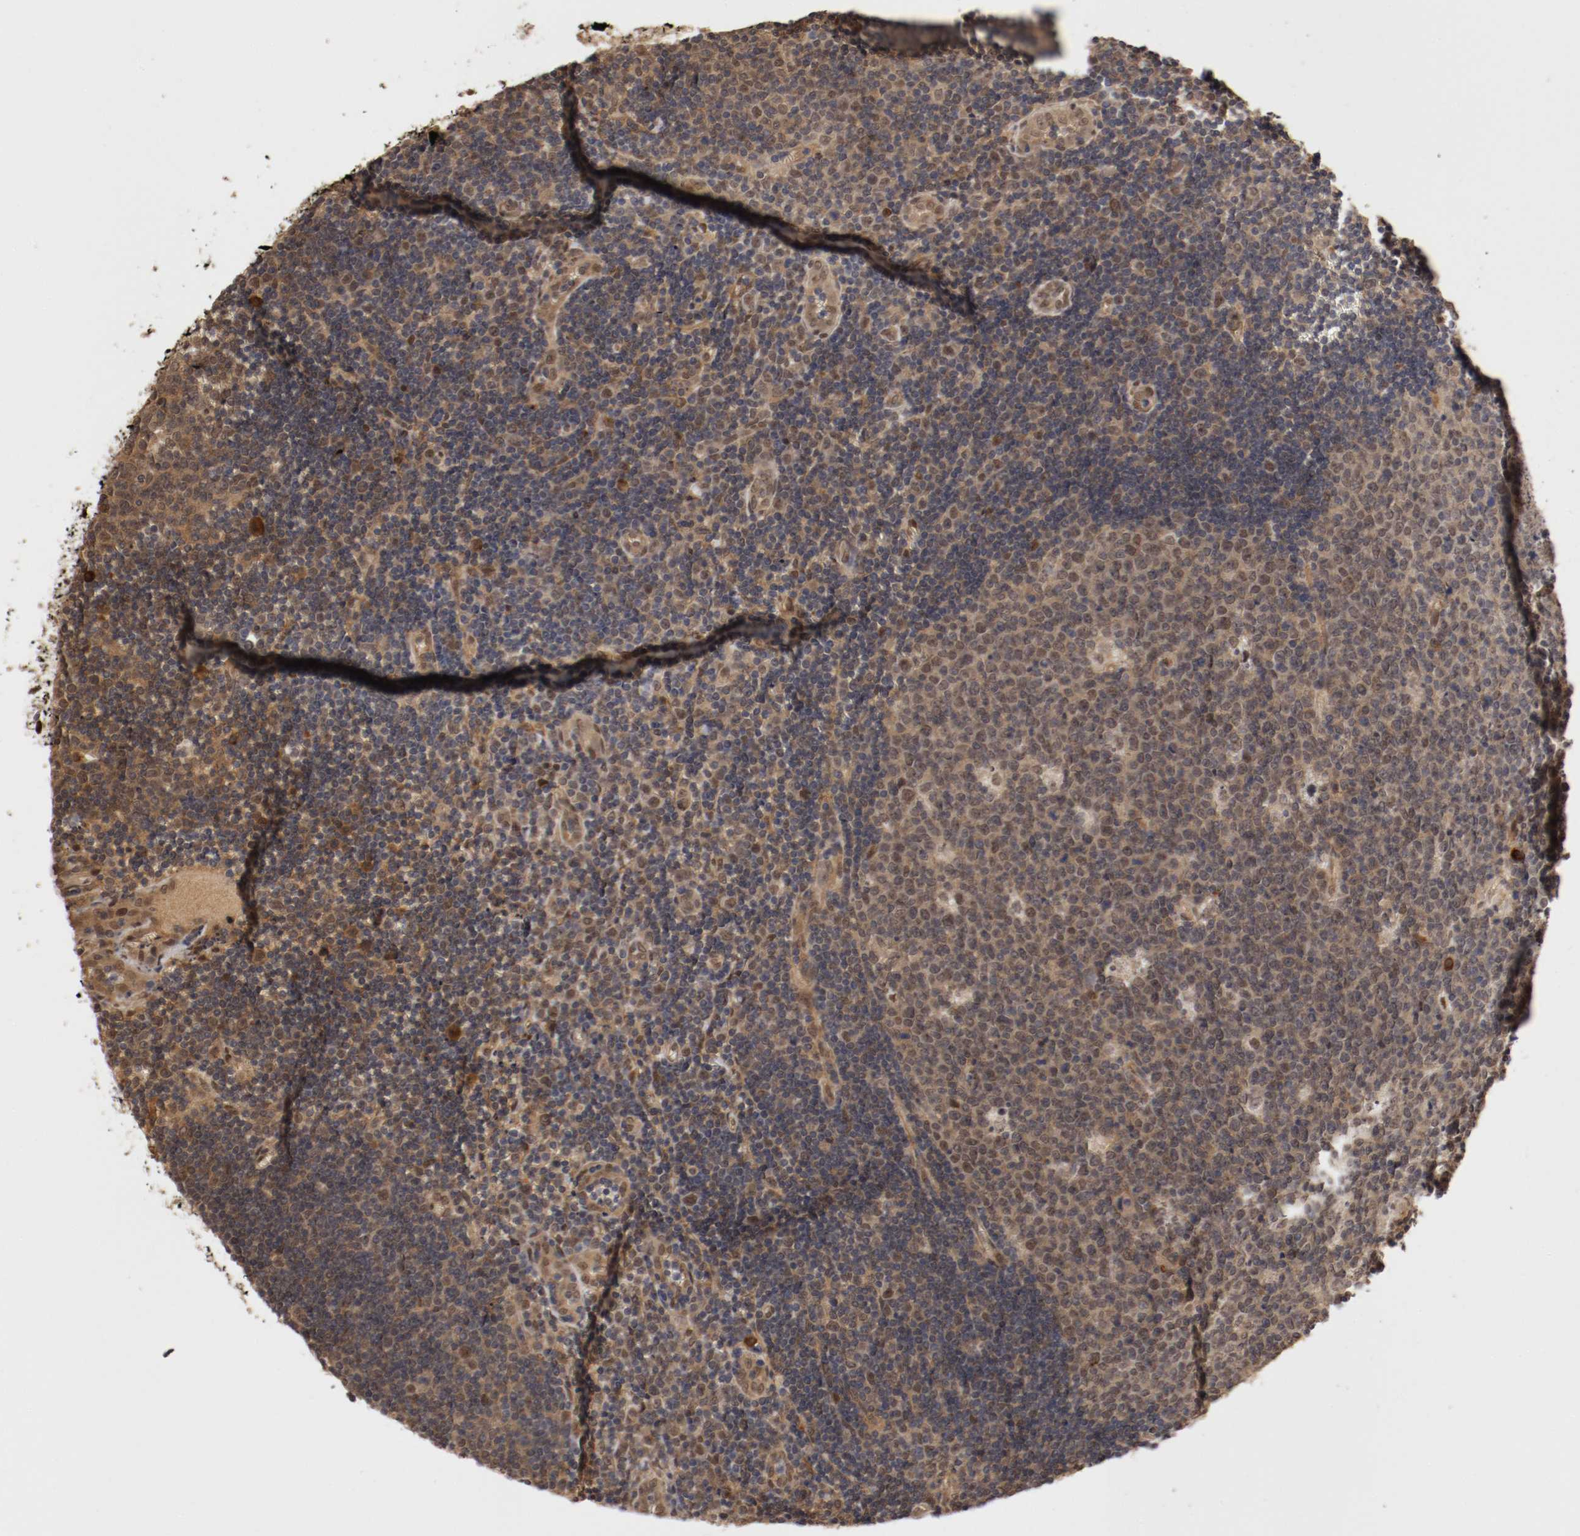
{"staining": {"intensity": "weak", "quantity": ">75%", "location": "cytoplasmic/membranous,nuclear"}, "tissue": "lymph node", "cell_type": "Germinal center cells", "image_type": "normal", "snomed": [{"axis": "morphology", "description": "Normal tissue, NOS"}, {"axis": "topography", "description": "Lymph node"}, {"axis": "topography", "description": "Salivary gland"}], "caption": "Immunohistochemical staining of benign lymph node displays low levels of weak cytoplasmic/membranous,nuclear positivity in approximately >75% of germinal center cells.", "gene": "DNMT3B", "patient": {"sex": "male", "age": 8}}